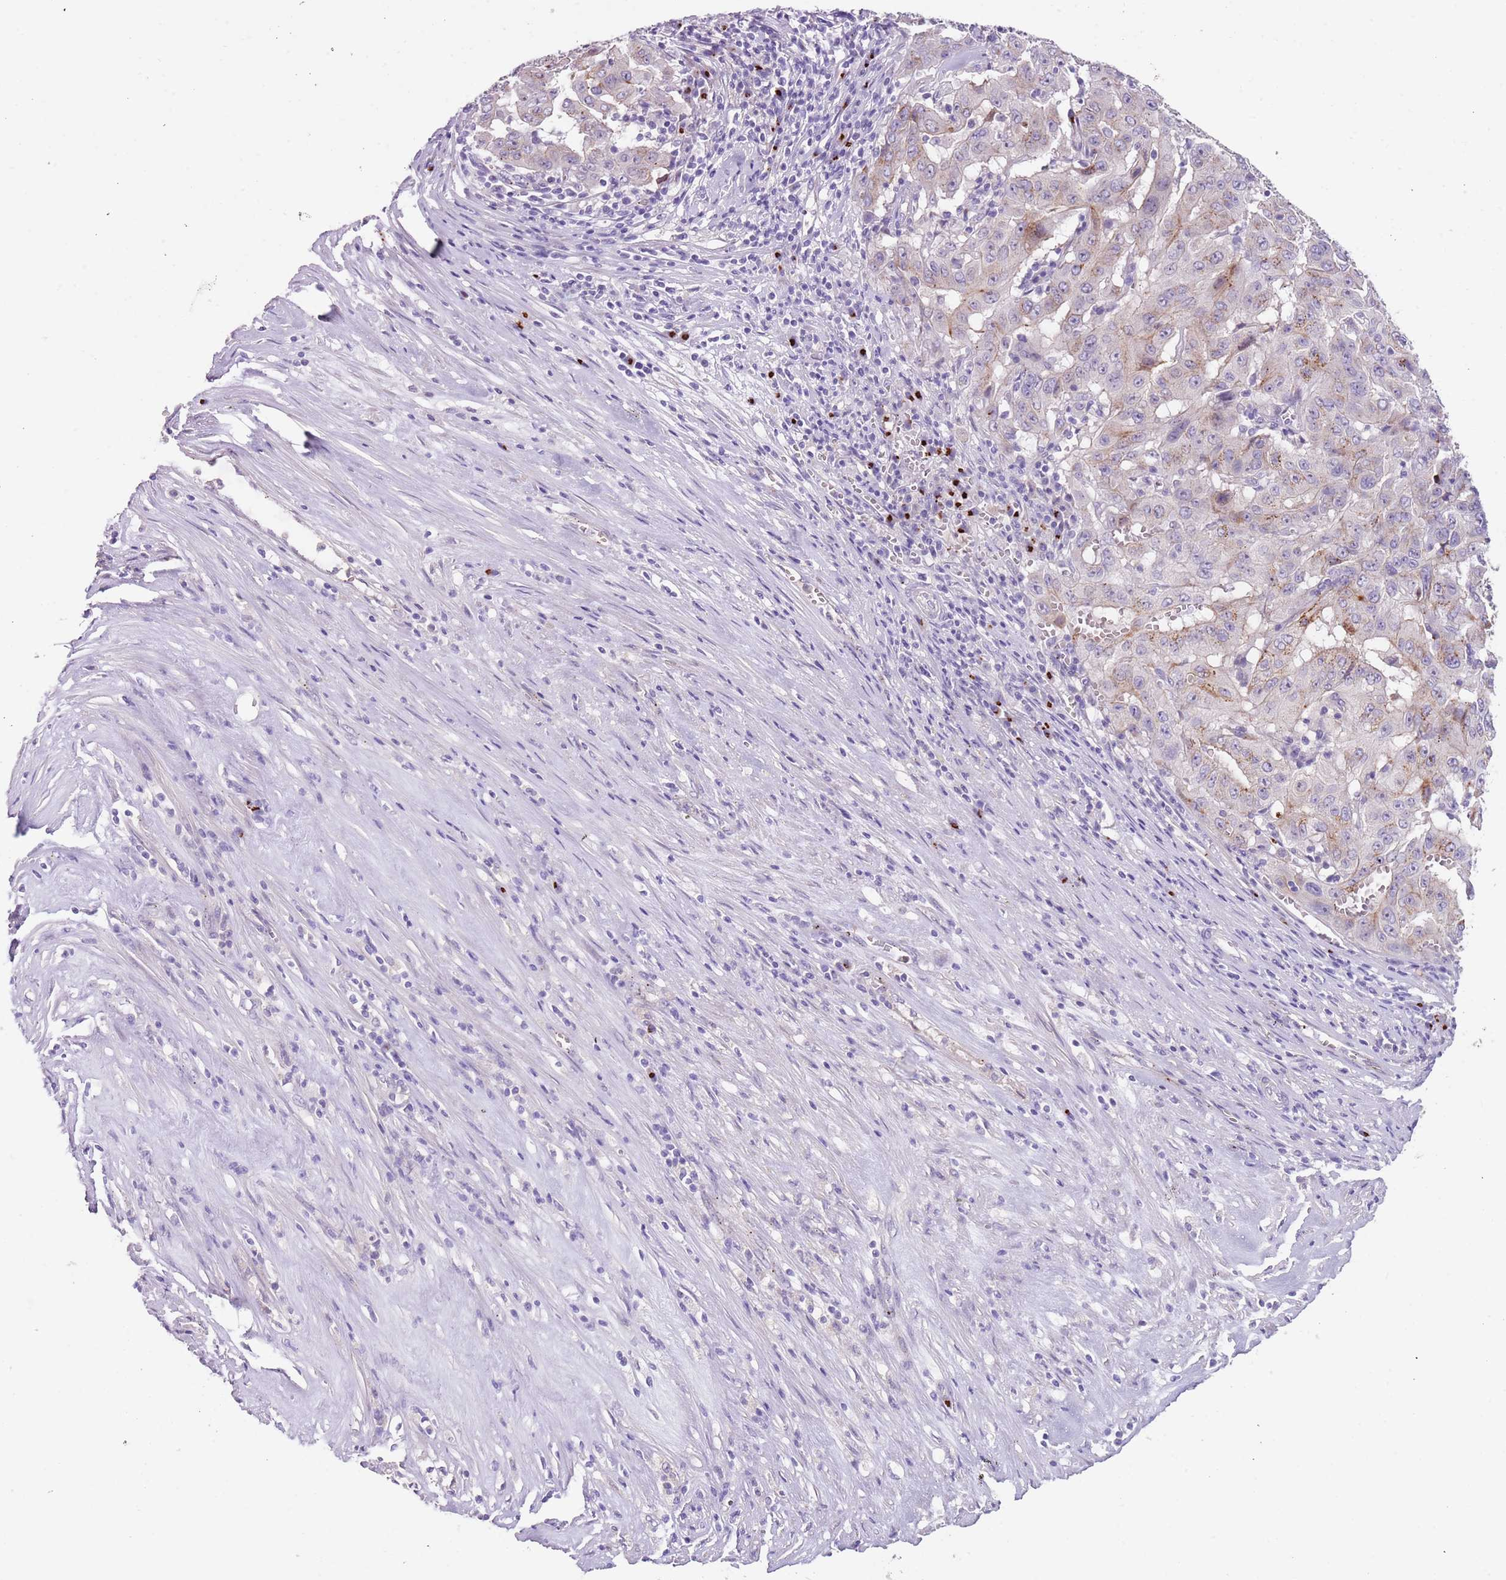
{"staining": {"intensity": "weak", "quantity": "25%-75%", "location": "cytoplasmic/membranous"}, "tissue": "pancreatic cancer", "cell_type": "Tumor cells", "image_type": "cancer", "snomed": [{"axis": "morphology", "description": "Adenocarcinoma, NOS"}, {"axis": "topography", "description": "Pancreas"}], "caption": "The immunohistochemical stain shows weak cytoplasmic/membranous staining in tumor cells of adenocarcinoma (pancreatic) tissue.", "gene": "C2CD3", "patient": {"sex": "male", "age": 63}}